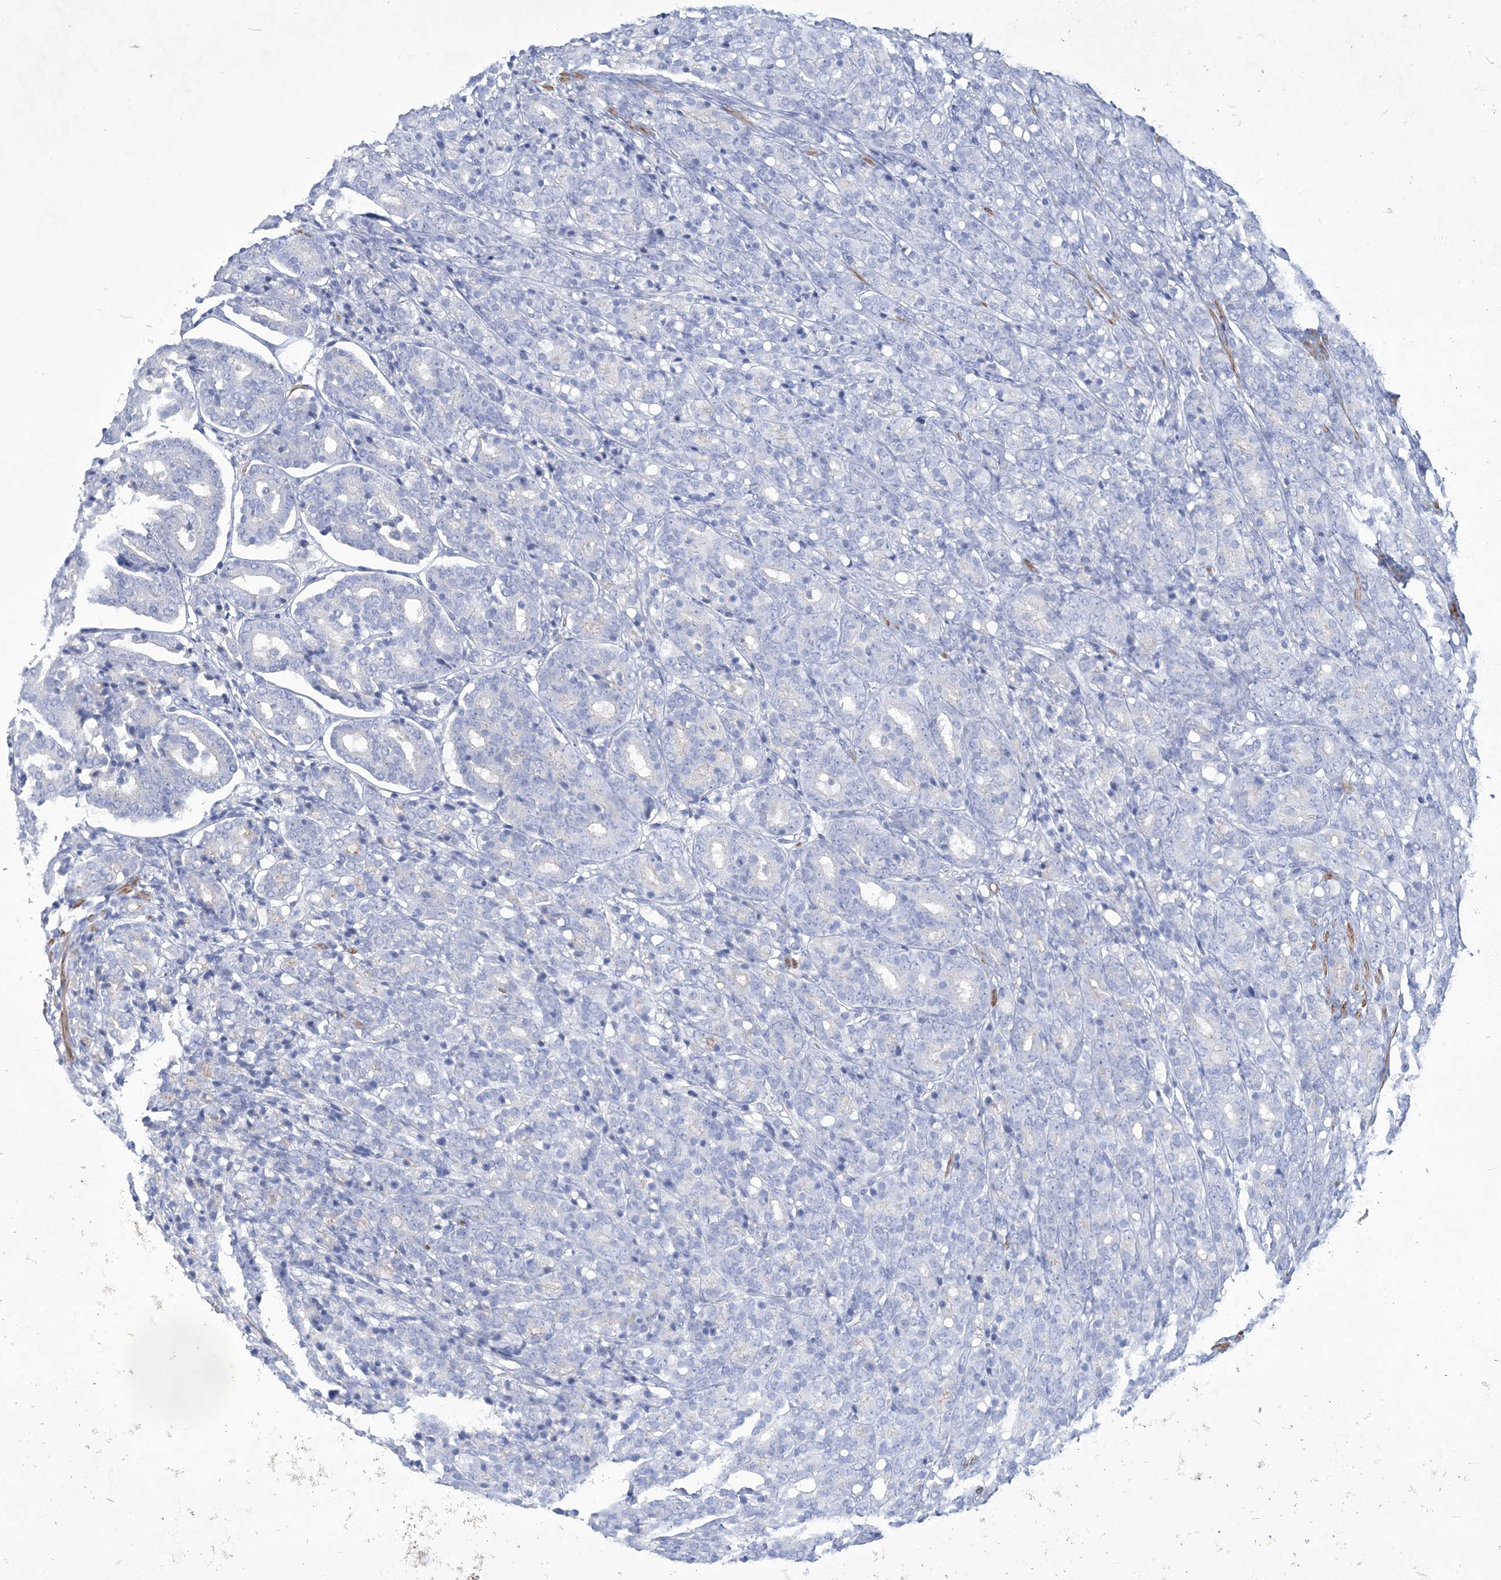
{"staining": {"intensity": "negative", "quantity": "none", "location": "none"}, "tissue": "prostate cancer", "cell_type": "Tumor cells", "image_type": "cancer", "snomed": [{"axis": "morphology", "description": "Adenocarcinoma, High grade"}, {"axis": "topography", "description": "Prostate"}], "caption": "Immunohistochemistry image of neoplastic tissue: prostate adenocarcinoma (high-grade) stained with DAB (3,3'-diaminobenzidine) exhibits no significant protein expression in tumor cells. (DAB immunohistochemistry (IHC), high magnification).", "gene": "WDR74", "patient": {"sex": "male", "age": 62}}